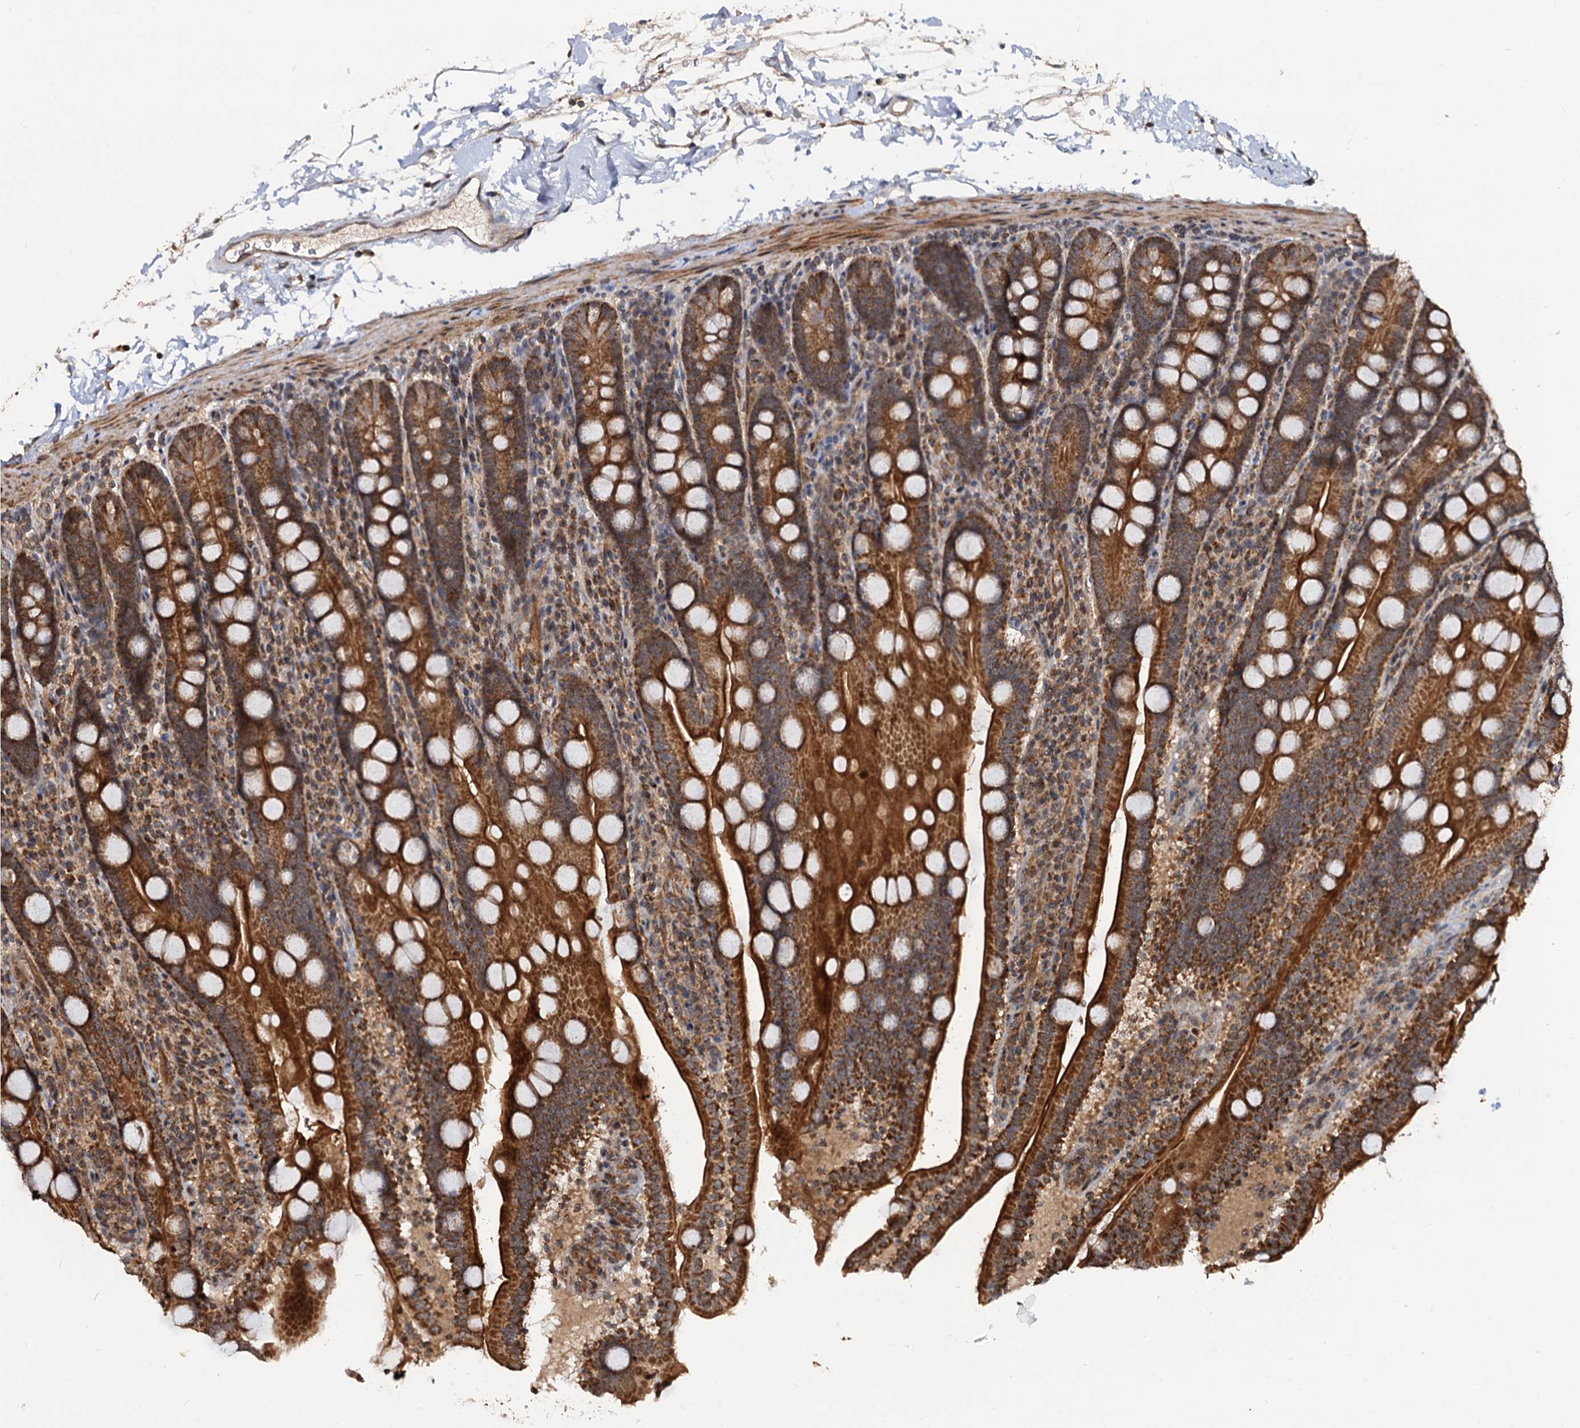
{"staining": {"intensity": "strong", "quantity": ">75%", "location": "cytoplasmic/membranous"}, "tissue": "duodenum", "cell_type": "Glandular cells", "image_type": "normal", "snomed": [{"axis": "morphology", "description": "Normal tissue, NOS"}, {"axis": "topography", "description": "Duodenum"}], "caption": "DAB immunohistochemical staining of normal duodenum reveals strong cytoplasmic/membranous protein expression in about >75% of glandular cells.", "gene": "CEP76", "patient": {"sex": "male", "age": 35}}